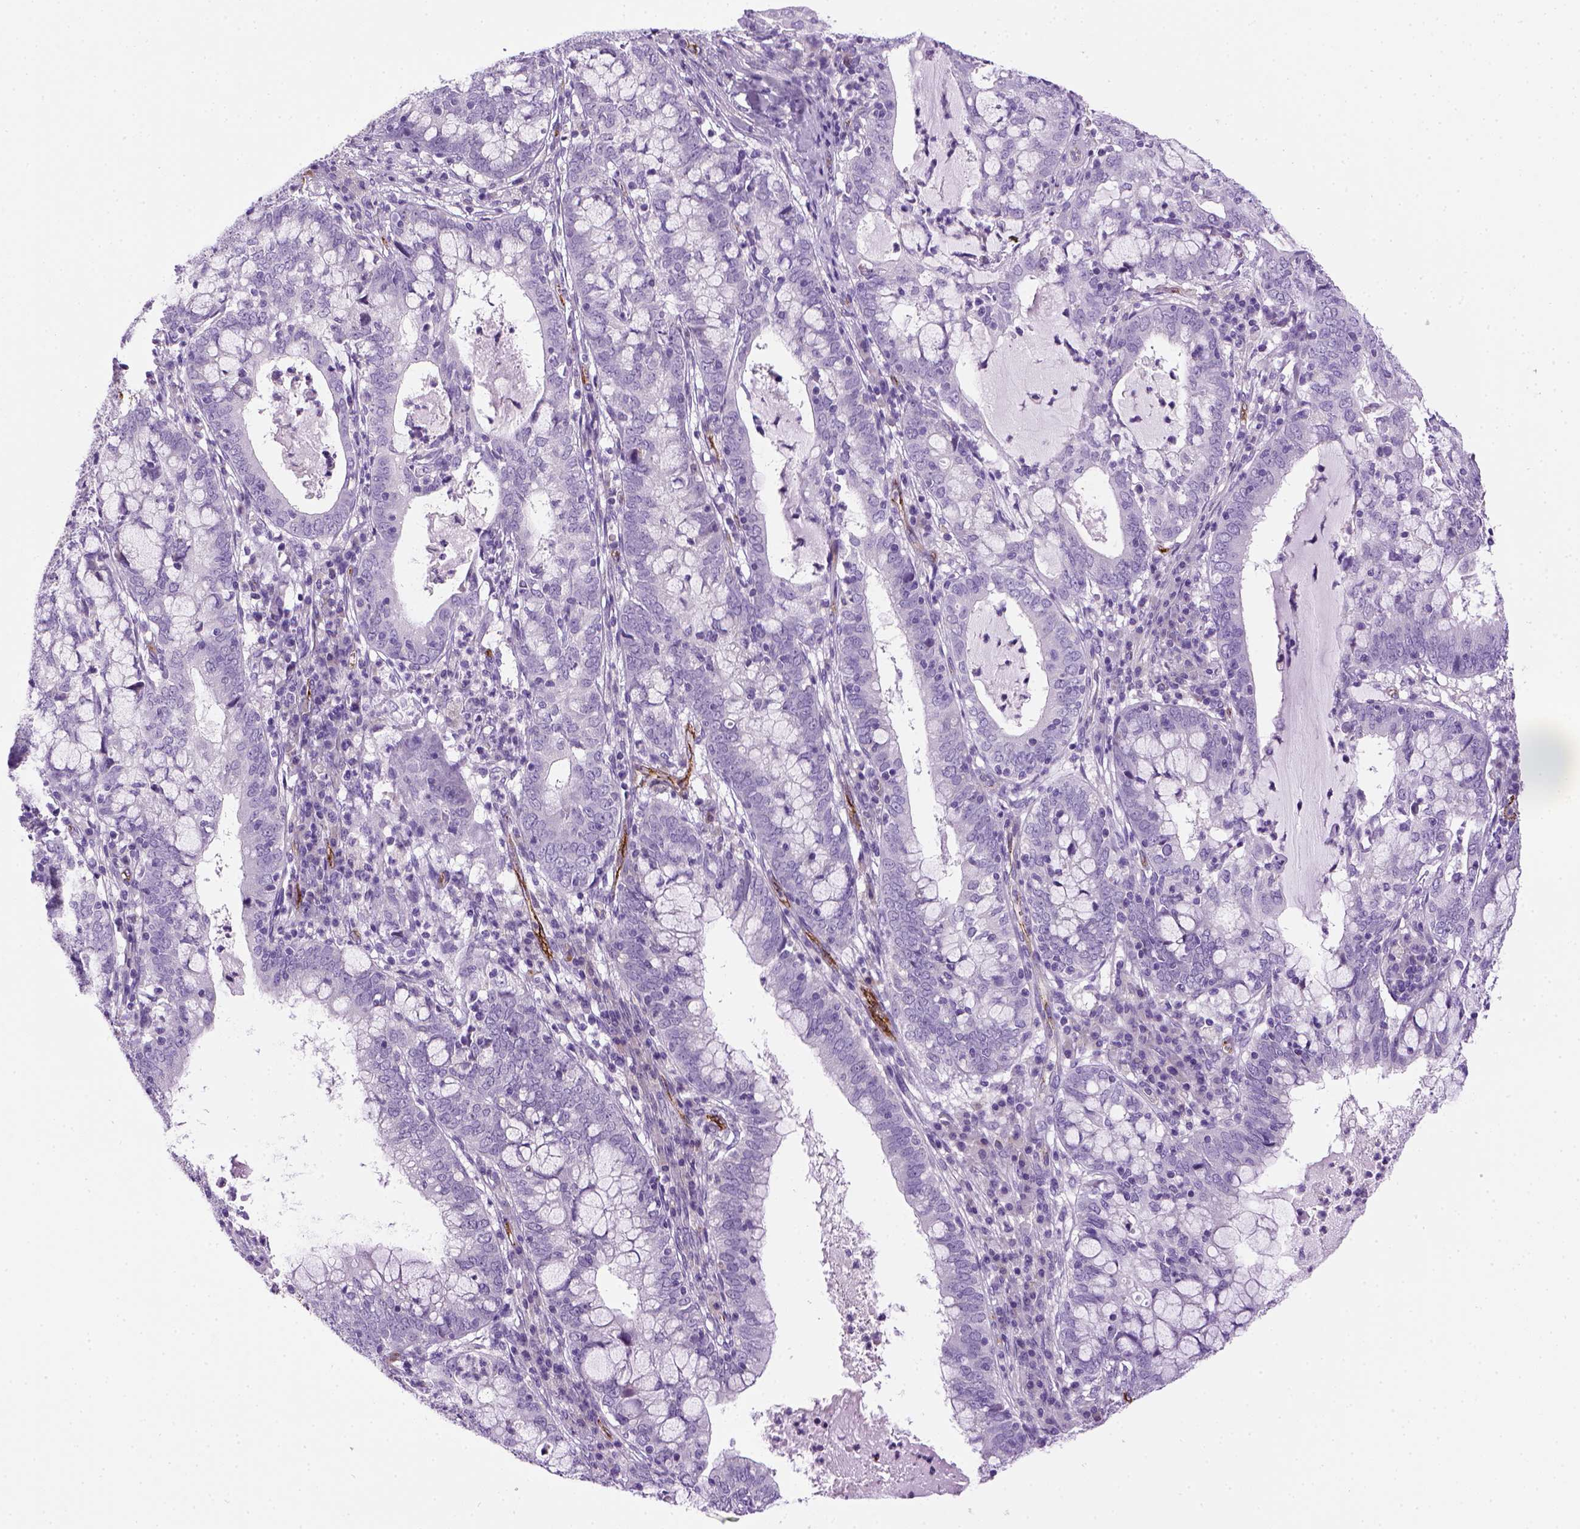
{"staining": {"intensity": "negative", "quantity": "none", "location": "none"}, "tissue": "cervical cancer", "cell_type": "Tumor cells", "image_type": "cancer", "snomed": [{"axis": "morphology", "description": "Adenocarcinoma, NOS"}, {"axis": "topography", "description": "Cervix"}], "caption": "A high-resolution histopathology image shows IHC staining of cervical cancer, which exhibits no significant expression in tumor cells.", "gene": "VWF", "patient": {"sex": "female", "age": 40}}